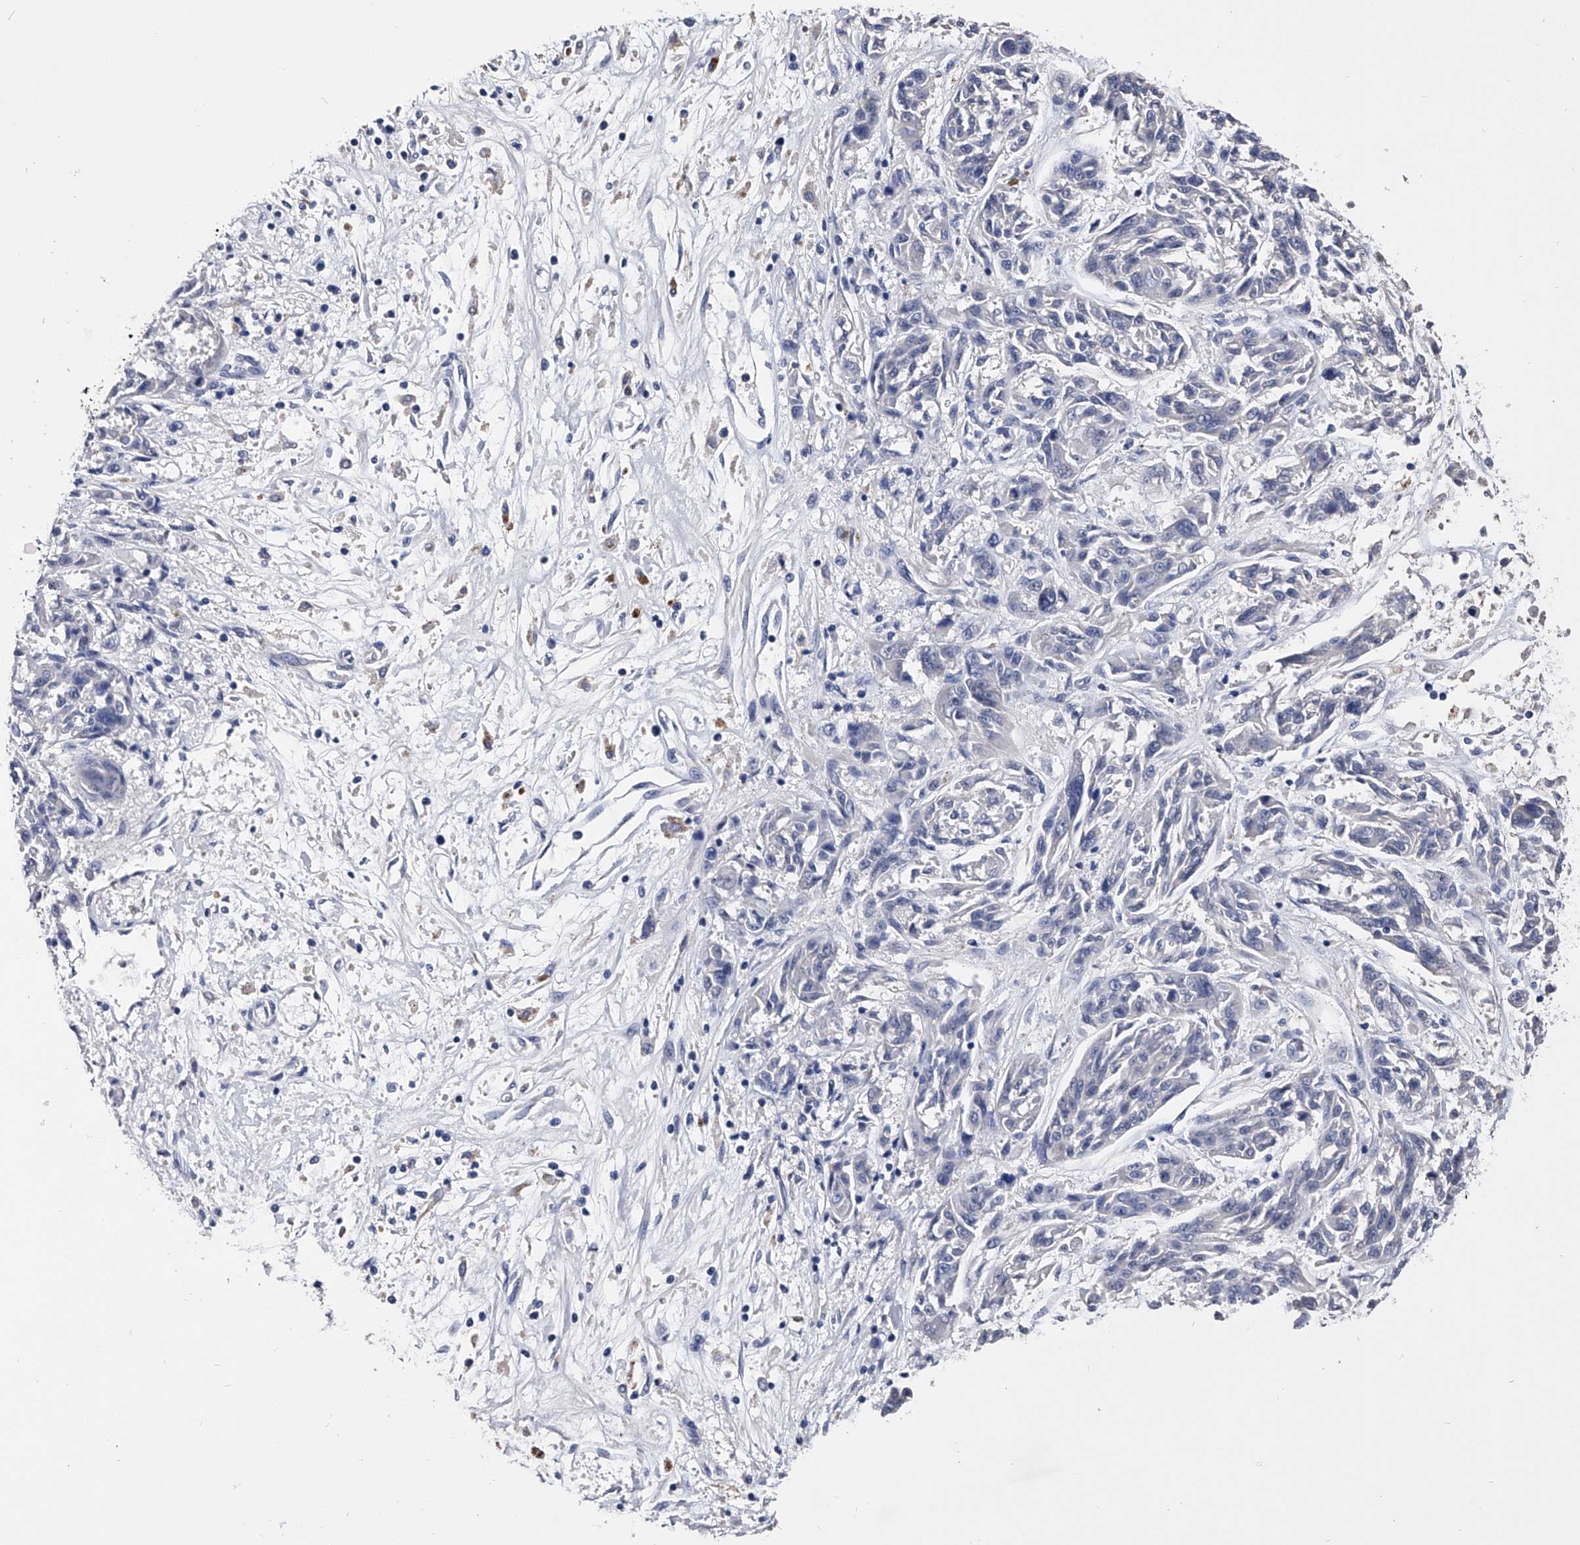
{"staining": {"intensity": "negative", "quantity": "none", "location": "none"}, "tissue": "melanoma", "cell_type": "Tumor cells", "image_type": "cancer", "snomed": [{"axis": "morphology", "description": "Malignant melanoma, NOS"}, {"axis": "topography", "description": "Skin"}], "caption": "Immunohistochemical staining of human melanoma displays no significant staining in tumor cells.", "gene": "EFCAB7", "patient": {"sex": "male", "age": 53}}